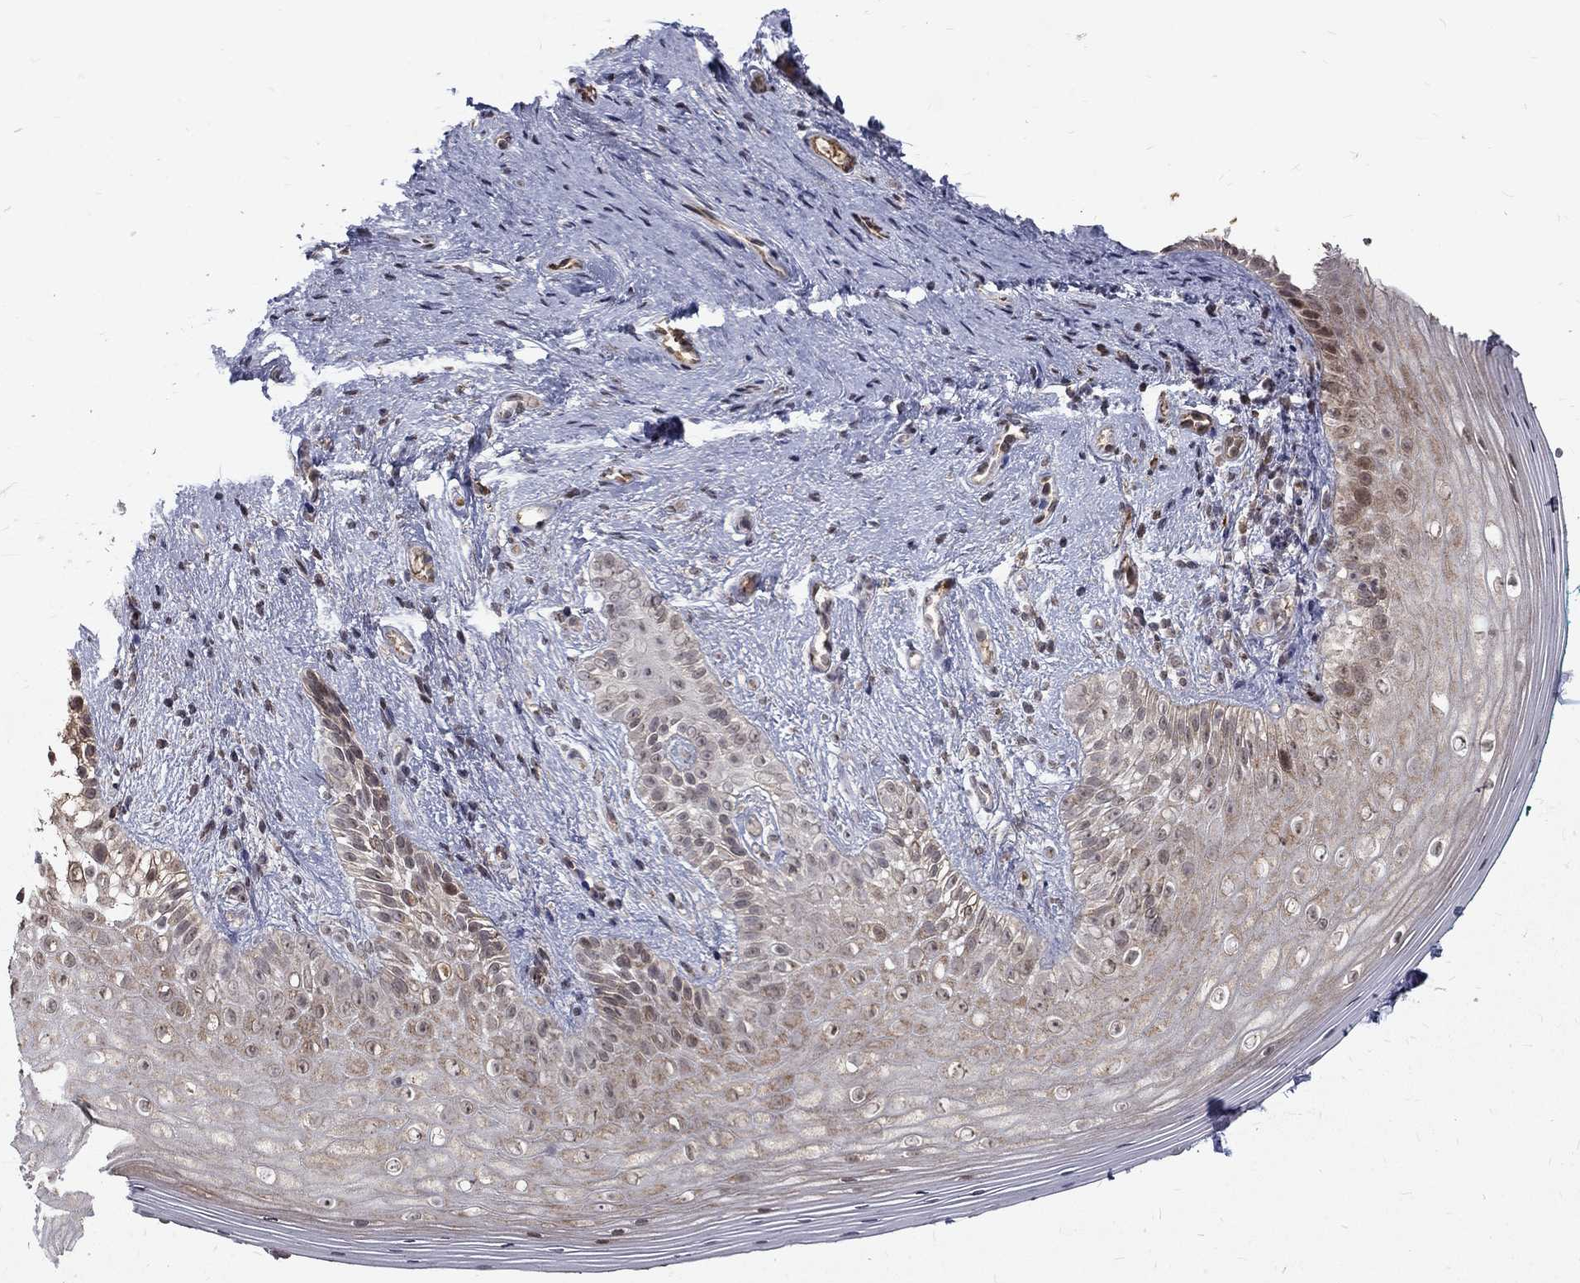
{"staining": {"intensity": "strong", "quantity": "25%-75%", "location": "nuclear"}, "tissue": "vagina", "cell_type": "Squamous epithelial cells", "image_type": "normal", "snomed": [{"axis": "morphology", "description": "Normal tissue, NOS"}, {"axis": "topography", "description": "Vagina"}], "caption": "Vagina stained for a protein demonstrates strong nuclear positivity in squamous epithelial cells. (DAB IHC with brightfield microscopy, high magnification).", "gene": "TCEAL1", "patient": {"sex": "female", "age": 47}}